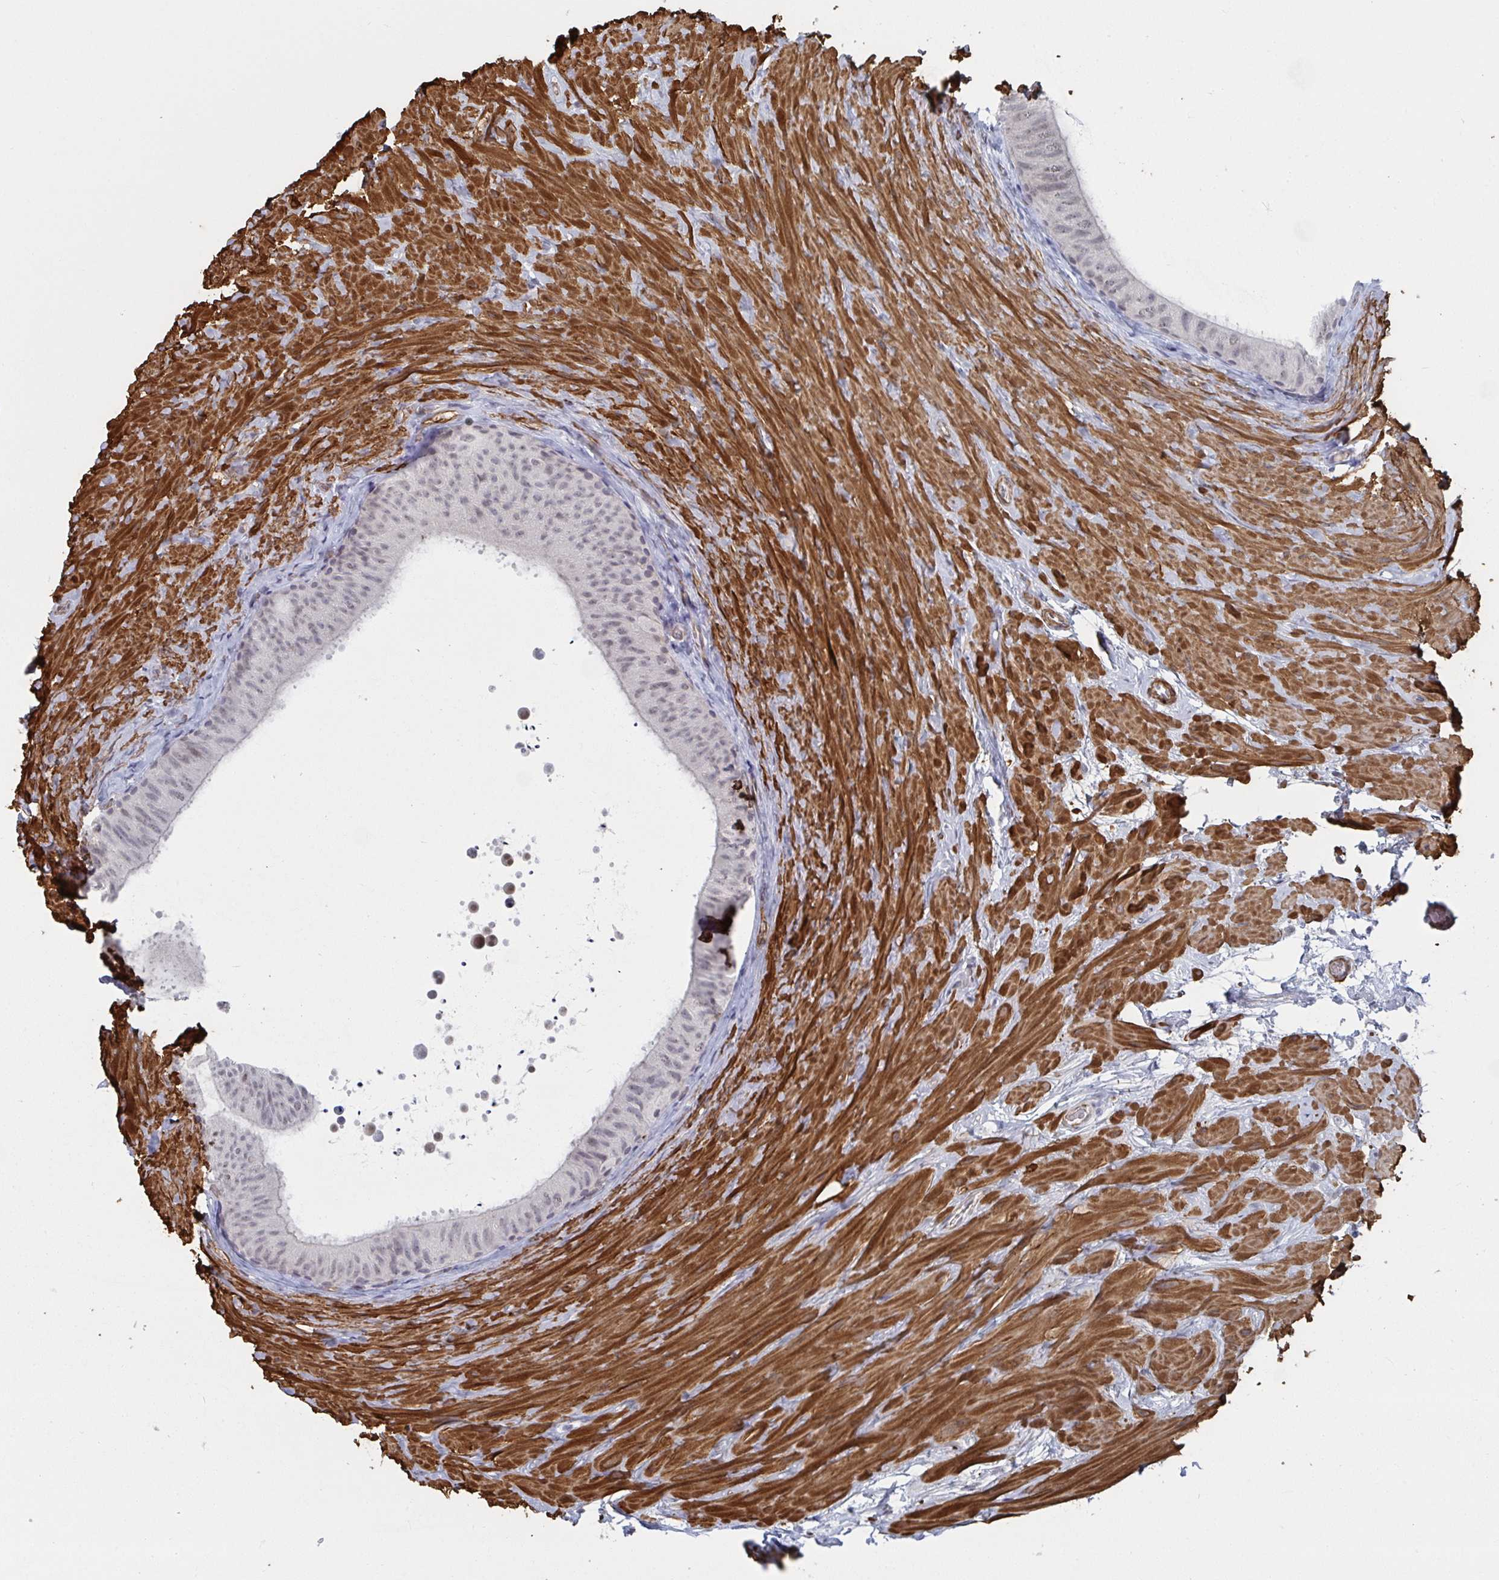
{"staining": {"intensity": "negative", "quantity": "none", "location": "none"}, "tissue": "epididymis", "cell_type": "Glandular cells", "image_type": "normal", "snomed": [{"axis": "morphology", "description": "Normal tissue, NOS"}, {"axis": "topography", "description": "Epididymis, spermatic cord, NOS"}, {"axis": "topography", "description": "Epididymis"}], "caption": "The image demonstrates no staining of glandular cells in normal epididymis.", "gene": "NEURL4", "patient": {"sex": "male", "age": 31}}